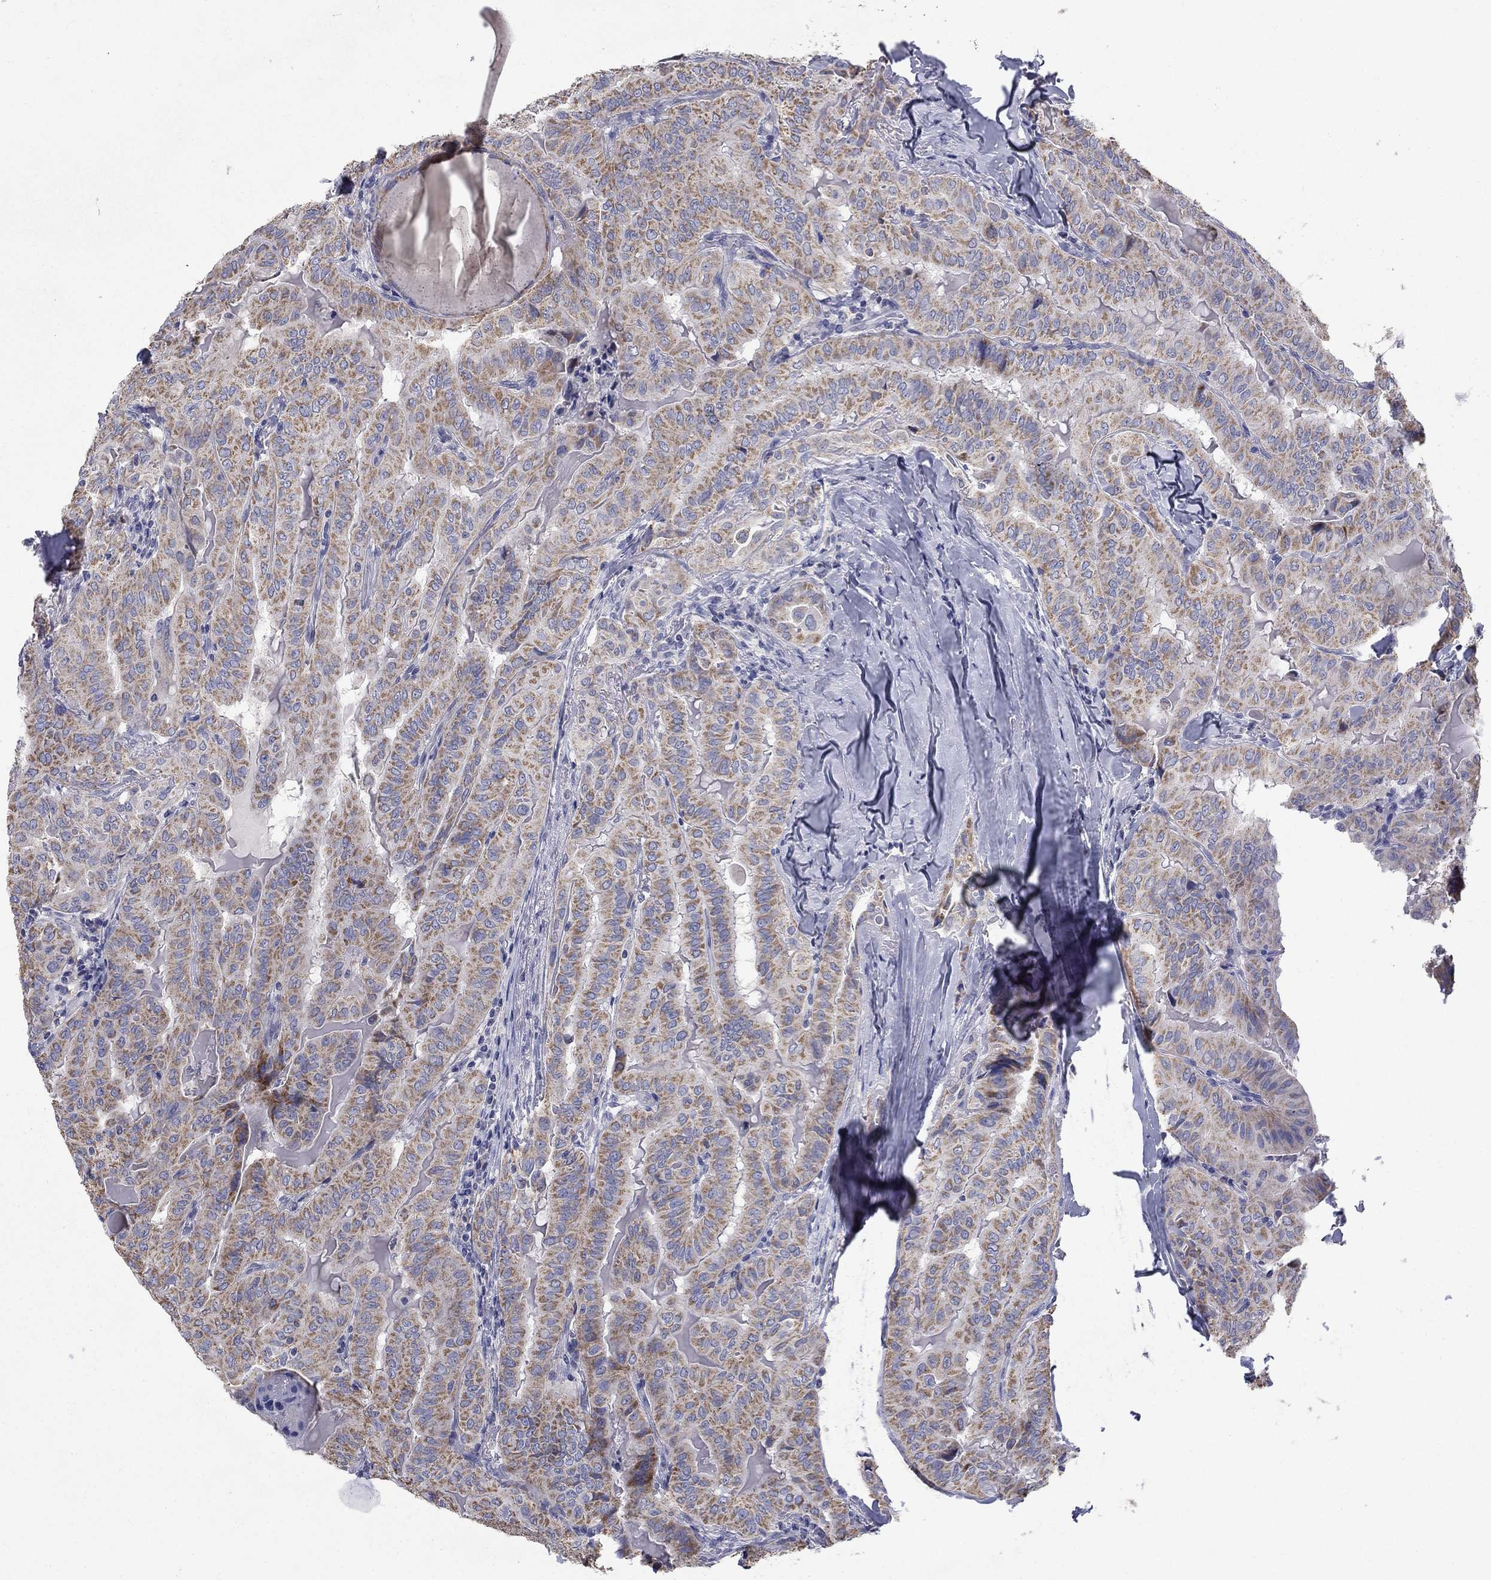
{"staining": {"intensity": "moderate", "quantity": ">75%", "location": "cytoplasmic/membranous"}, "tissue": "thyroid cancer", "cell_type": "Tumor cells", "image_type": "cancer", "snomed": [{"axis": "morphology", "description": "Papillary adenocarcinoma, NOS"}, {"axis": "topography", "description": "Thyroid gland"}], "caption": "Brown immunohistochemical staining in papillary adenocarcinoma (thyroid) demonstrates moderate cytoplasmic/membranous expression in about >75% of tumor cells.", "gene": "FRK", "patient": {"sex": "female", "age": 68}}